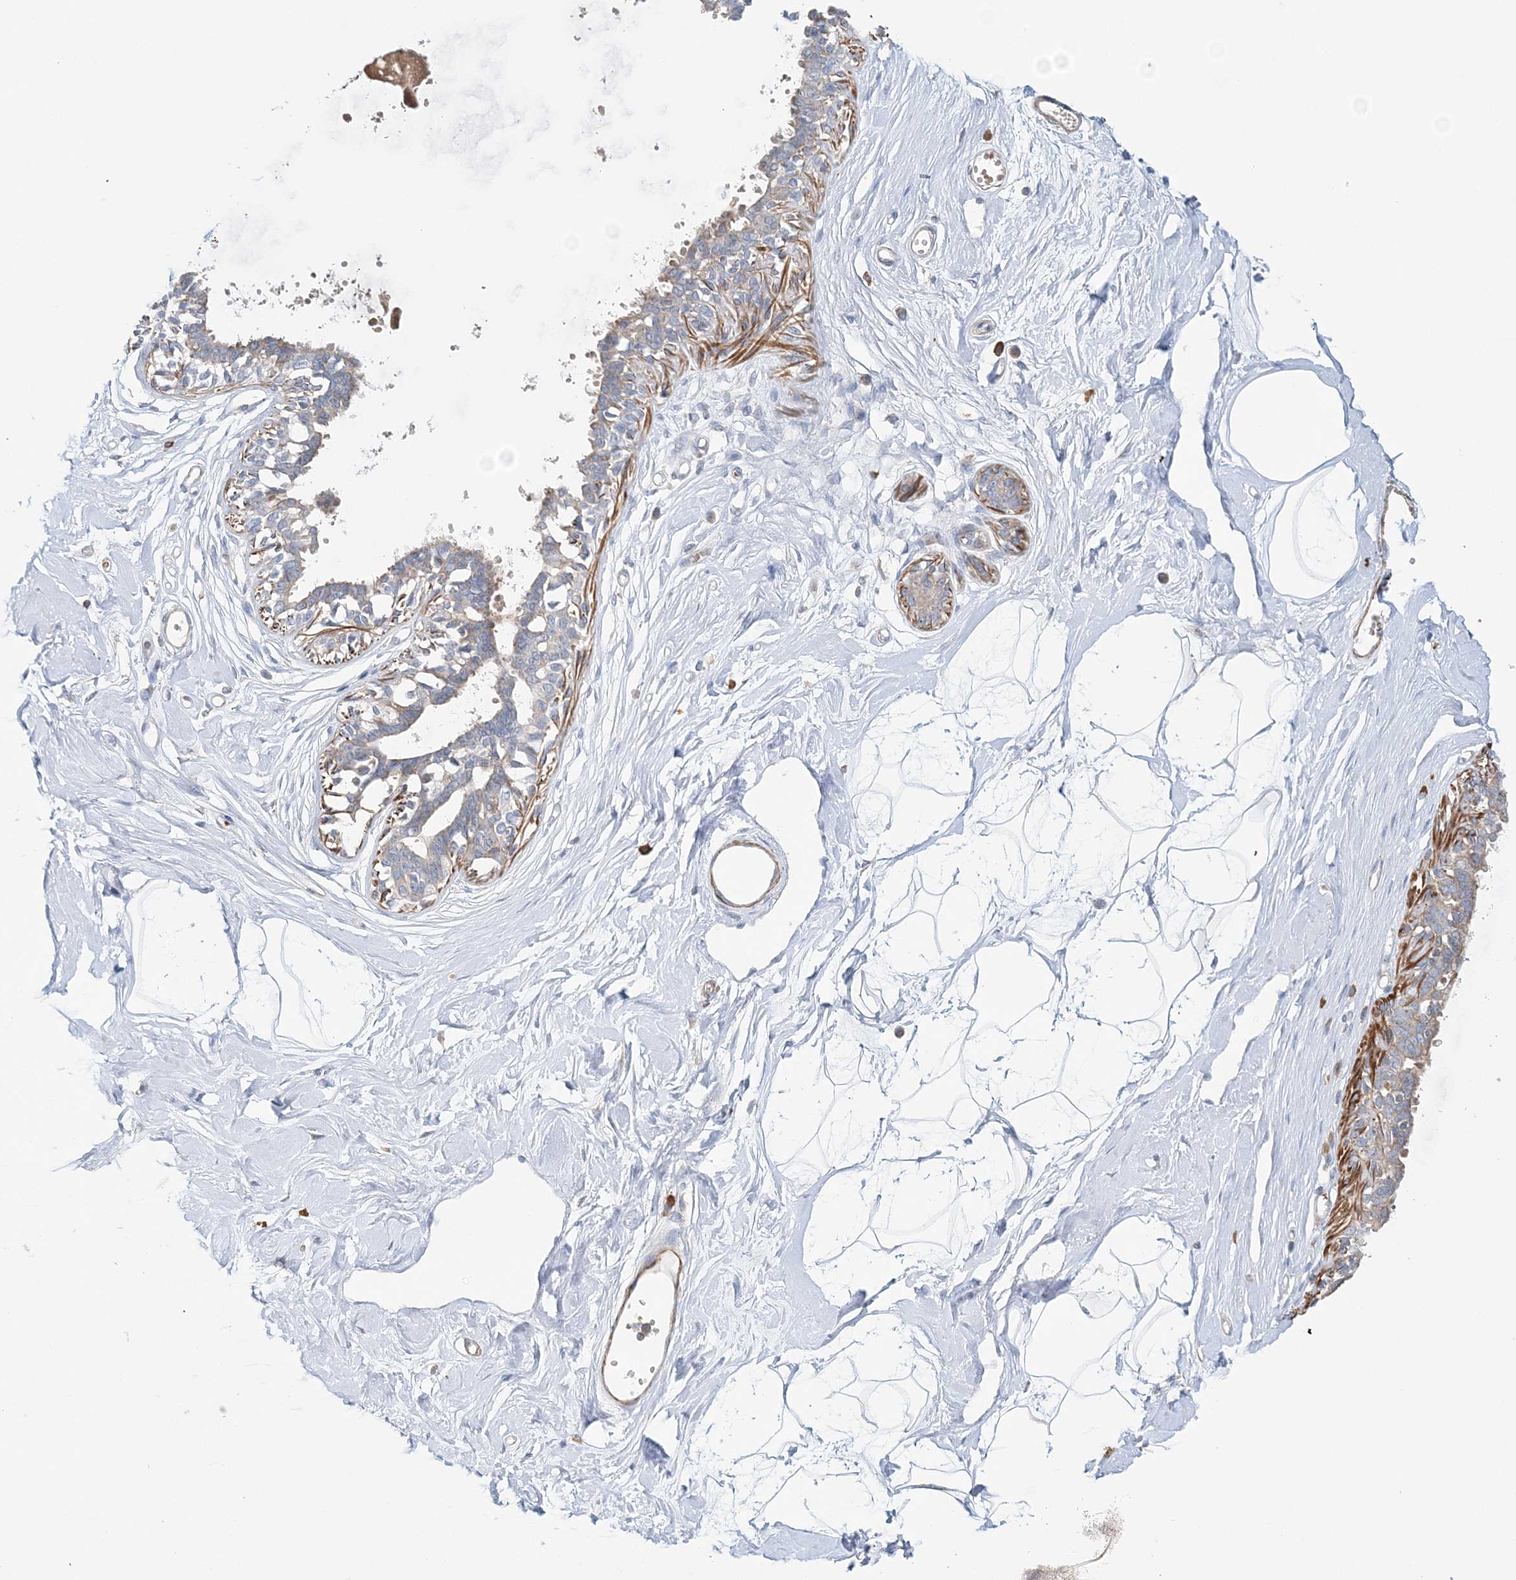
{"staining": {"intensity": "negative", "quantity": "none", "location": "none"}, "tissue": "breast", "cell_type": "Adipocytes", "image_type": "normal", "snomed": [{"axis": "morphology", "description": "Normal tissue, NOS"}, {"axis": "topography", "description": "Breast"}], "caption": "Image shows no protein expression in adipocytes of benign breast.", "gene": "TTI1", "patient": {"sex": "female", "age": 45}}